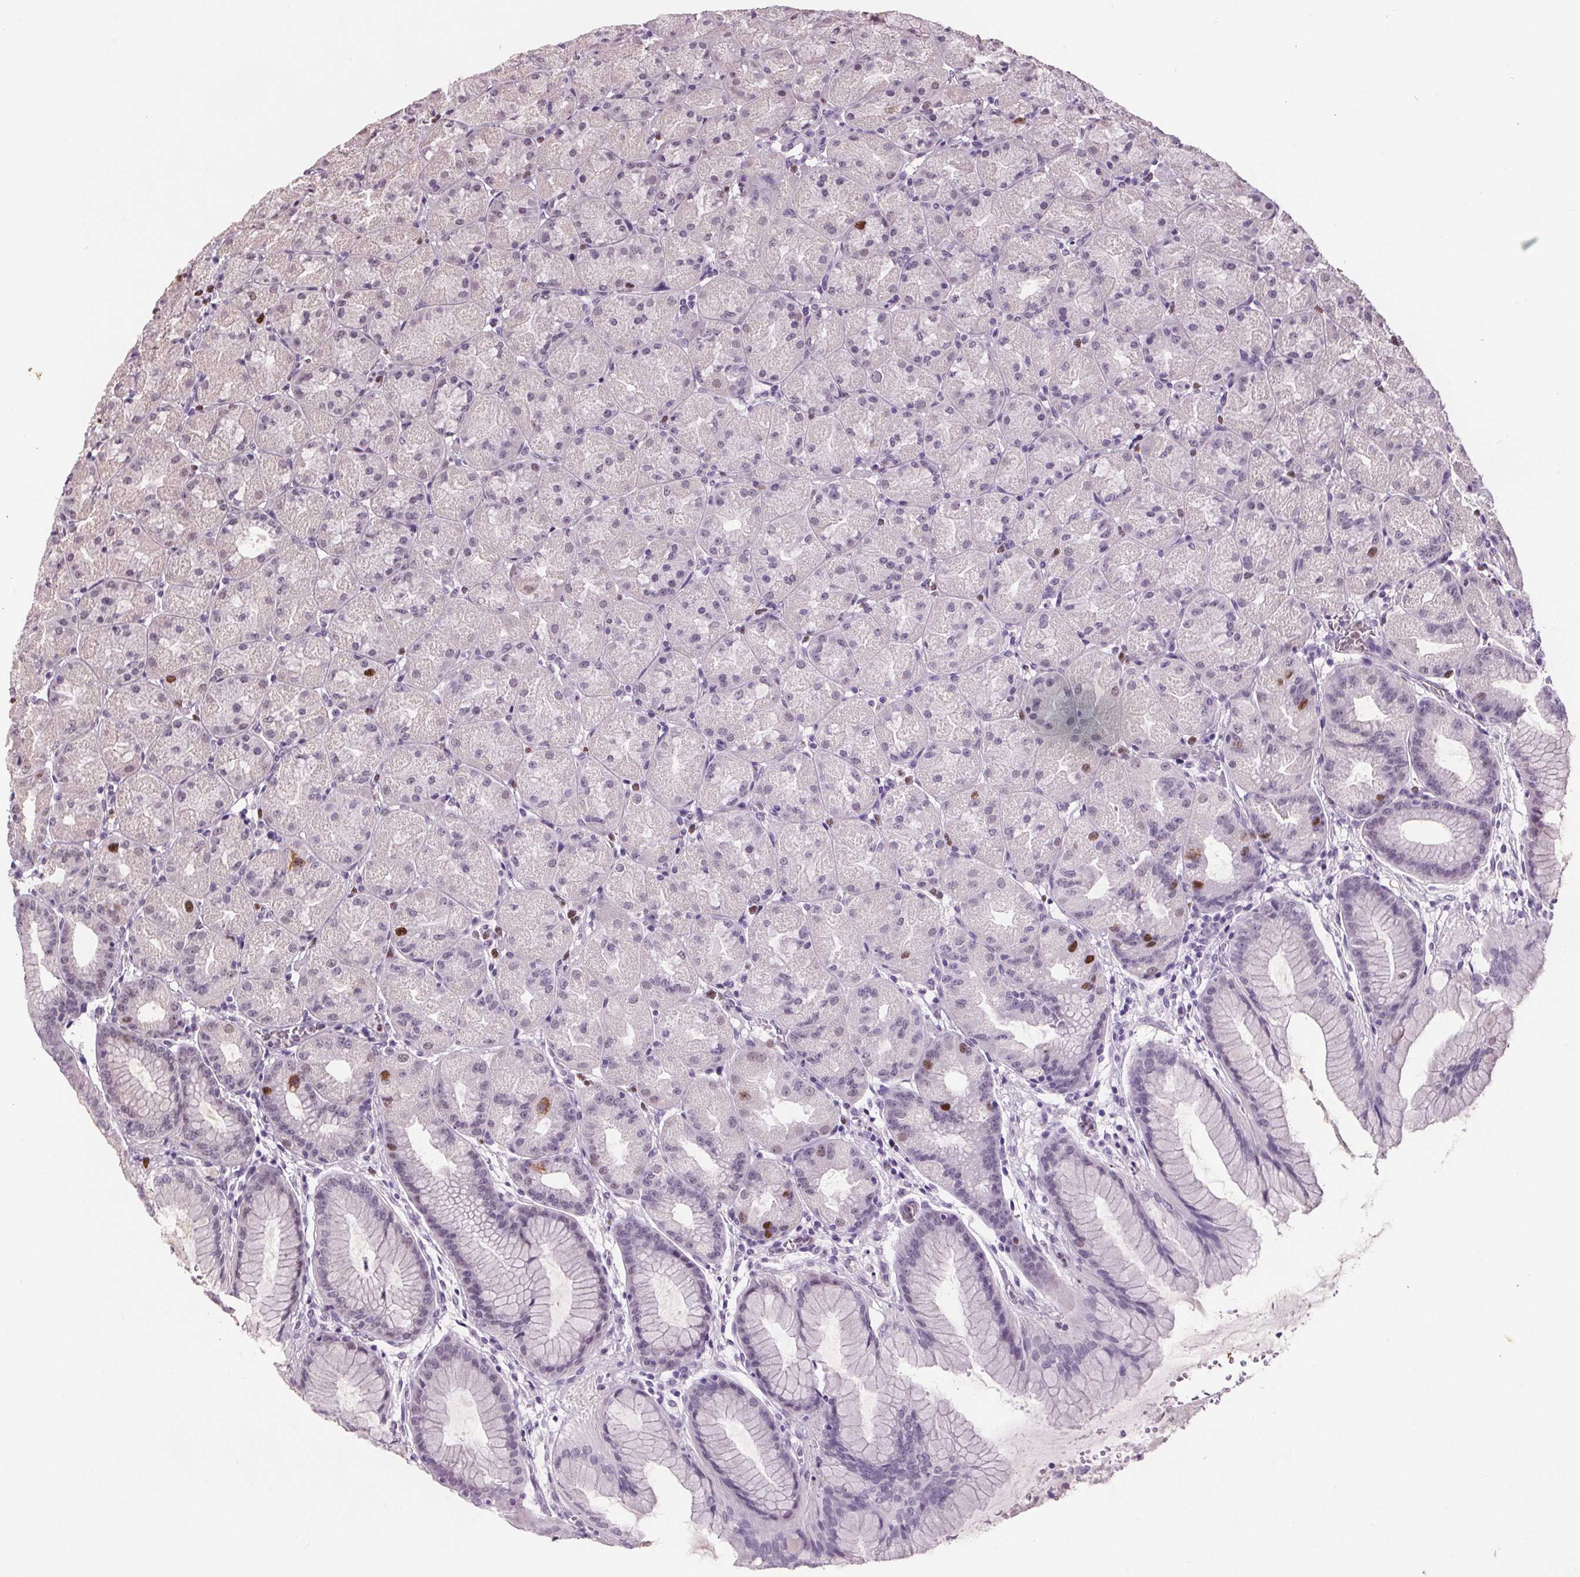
{"staining": {"intensity": "moderate", "quantity": "<25%", "location": "nuclear"}, "tissue": "stomach", "cell_type": "Glandular cells", "image_type": "normal", "snomed": [{"axis": "morphology", "description": "Normal tissue, NOS"}, {"axis": "topography", "description": "Stomach, upper"}, {"axis": "topography", "description": "Stomach"}], "caption": "Immunohistochemical staining of benign human stomach exhibits low levels of moderate nuclear positivity in approximately <25% of glandular cells.", "gene": "CENPF", "patient": {"sex": "male", "age": 48}}